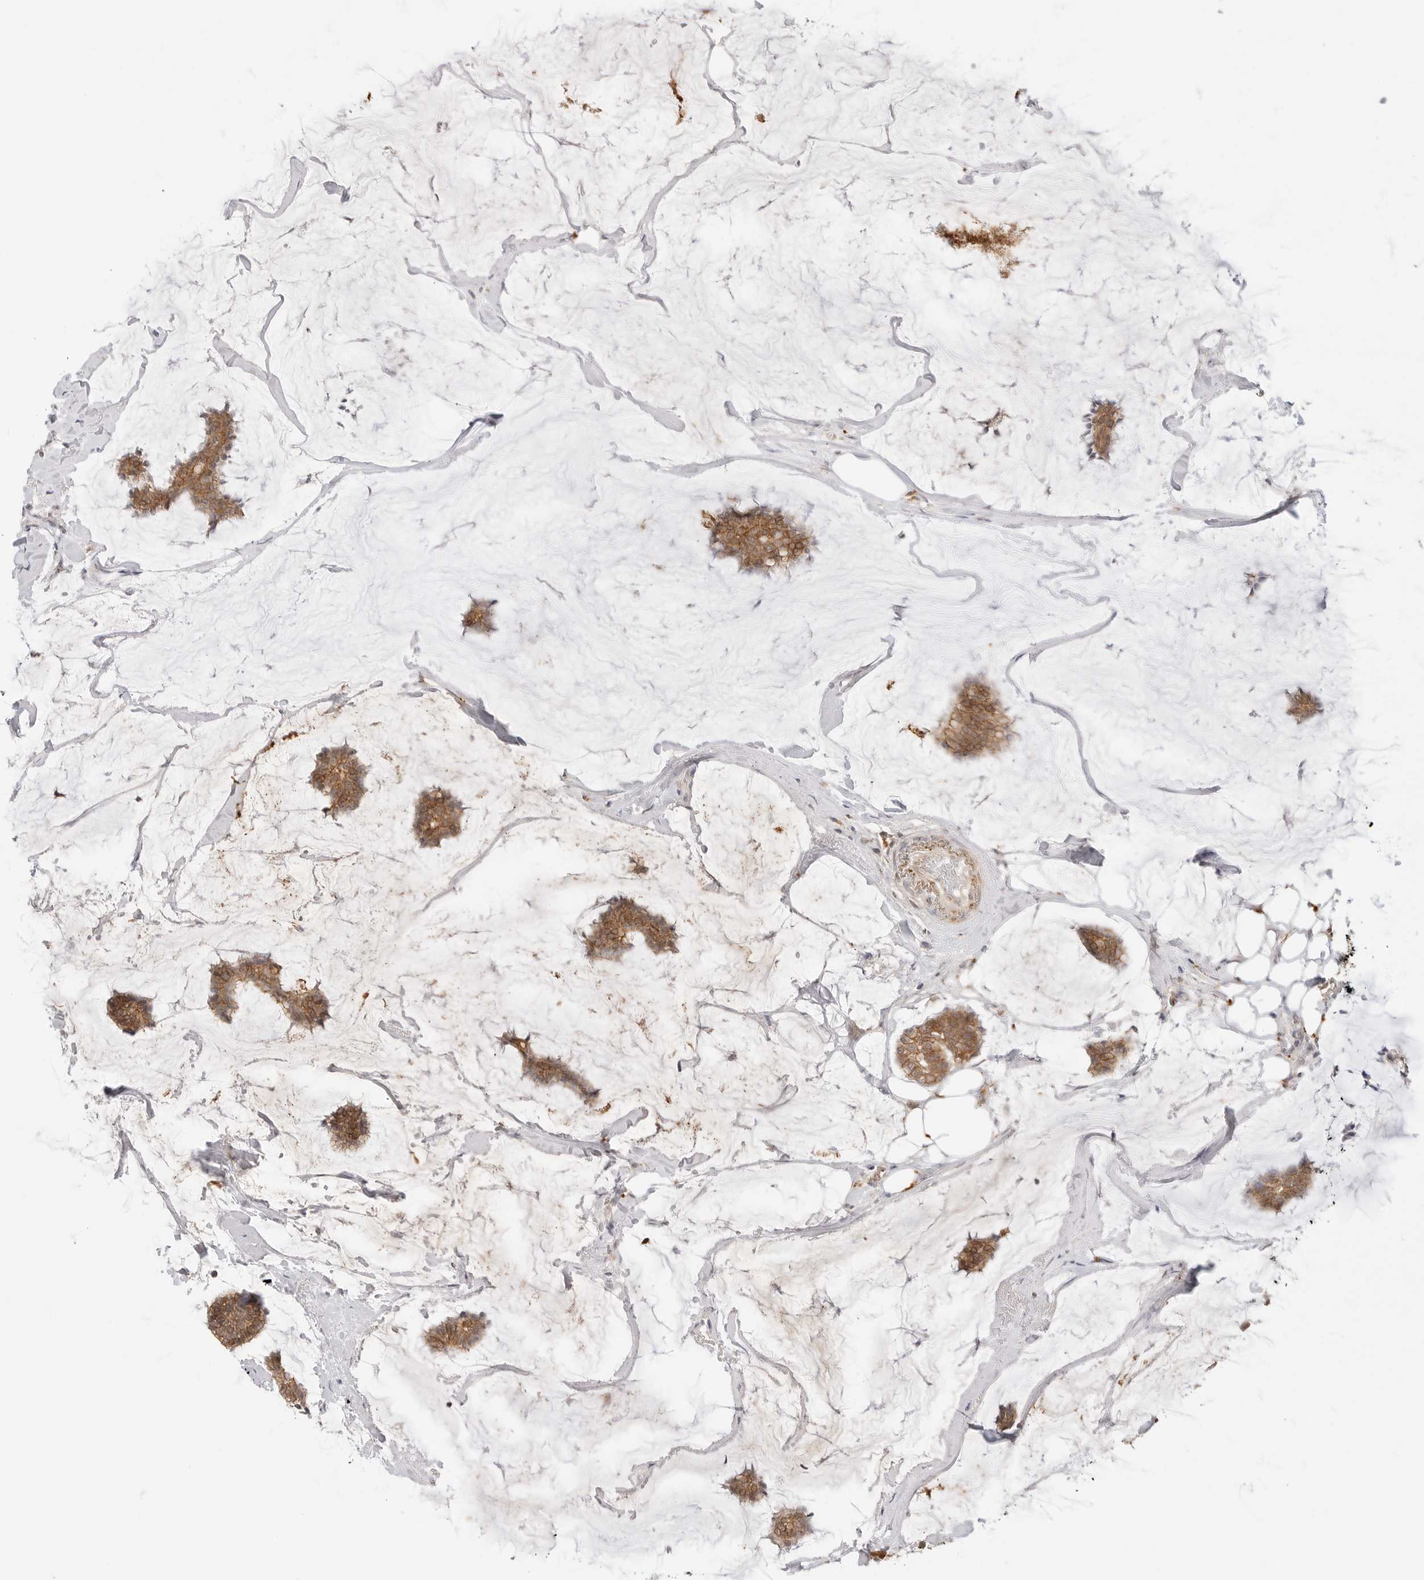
{"staining": {"intensity": "moderate", "quantity": ">75%", "location": "cytoplasmic/membranous"}, "tissue": "breast cancer", "cell_type": "Tumor cells", "image_type": "cancer", "snomed": [{"axis": "morphology", "description": "Duct carcinoma"}, {"axis": "topography", "description": "Breast"}], "caption": "Brown immunohistochemical staining in breast cancer demonstrates moderate cytoplasmic/membranous staining in approximately >75% of tumor cells. The protein of interest is shown in brown color, while the nuclei are stained blue.", "gene": "EPHA1", "patient": {"sex": "female", "age": 93}}